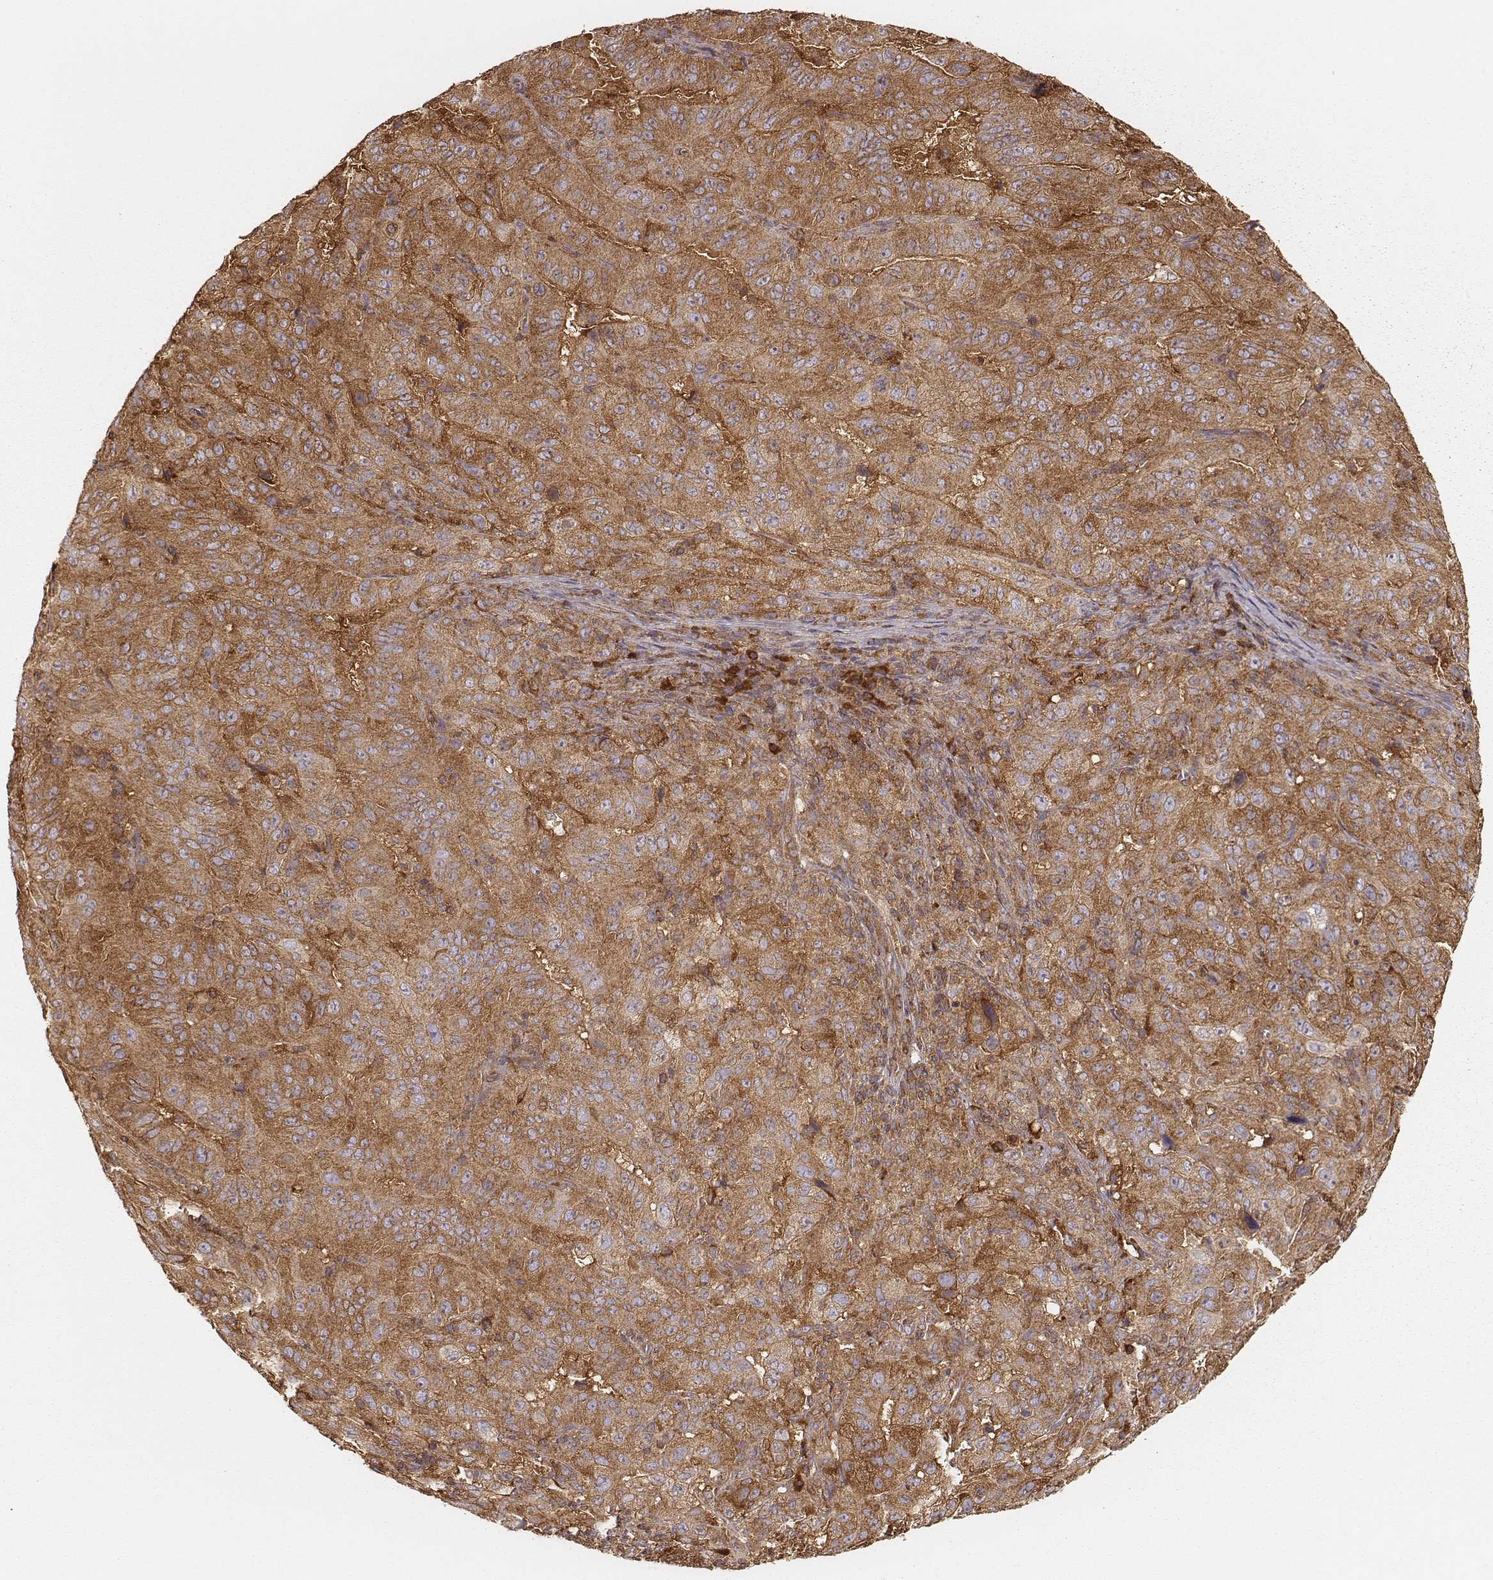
{"staining": {"intensity": "moderate", "quantity": ">75%", "location": "cytoplasmic/membranous"}, "tissue": "pancreatic cancer", "cell_type": "Tumor cells", "image_type": "cancer", "snomed": [{"axis": "morphology", "description": "Adenocarcinoma, NOS"}, {"axis": "topography", "description": "Pancreas"}], "caption": "Immunohistochemistry (IHC) histopathology image of human pancreatic adenocarcinoma stained for a protein (brown), which exhibits medium levels of moderate cytoplasmic/membranous expression in approximately >75% of tumor cells.", "gene": "CARS1", "patient": {"sex": "male", "age": 63}}